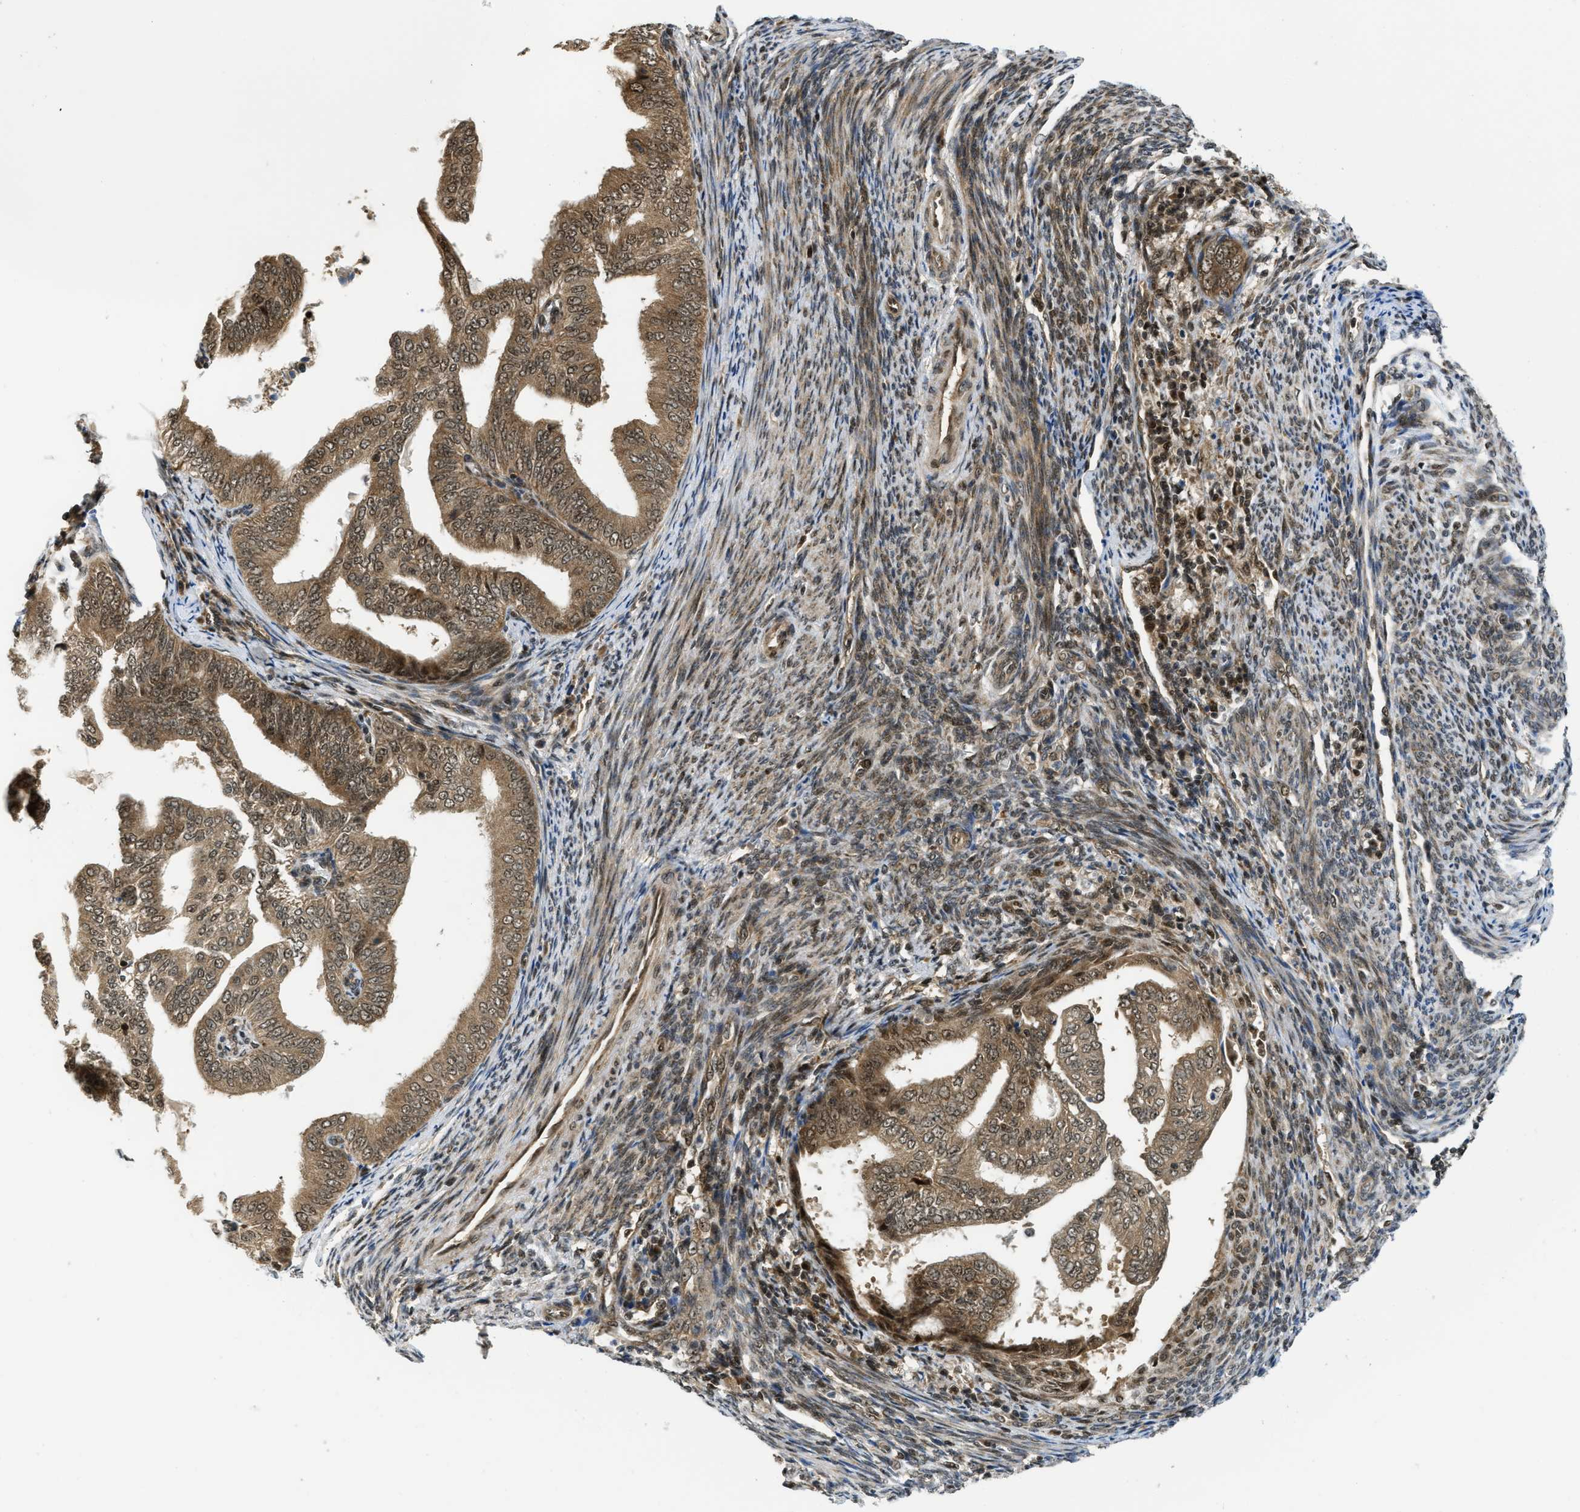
{"staining": {"intensity": "moderate", "quantity": ">75%", "location": "cytoplasmic/membranous,nuclear"}, "tissue": "endometrial cancer", "cell_type": "Tumor cells", "image_type": "cancer", "snomed": [{"axis": "morphology", "description": "Adenocarcinoma, NOS"}, {"axis": "topography", "description": "Endometrium"}], "caption": "IHC staining of endometrial cancer, which demonstrates medium levels of moderate cytoplasmic/membranous and nuclear positivity in about >75% of tumor cells indicating moderate cytoplasmic/membranous and nuclear protein expression. The staining was performed using DAB (3,3'-diaminobenzidine) (brown) for protein detection and nuclei were counterstained in hematoxylin (blue).", "gene": "TACC1", "patient": {"sex": "female", "age": 58}}